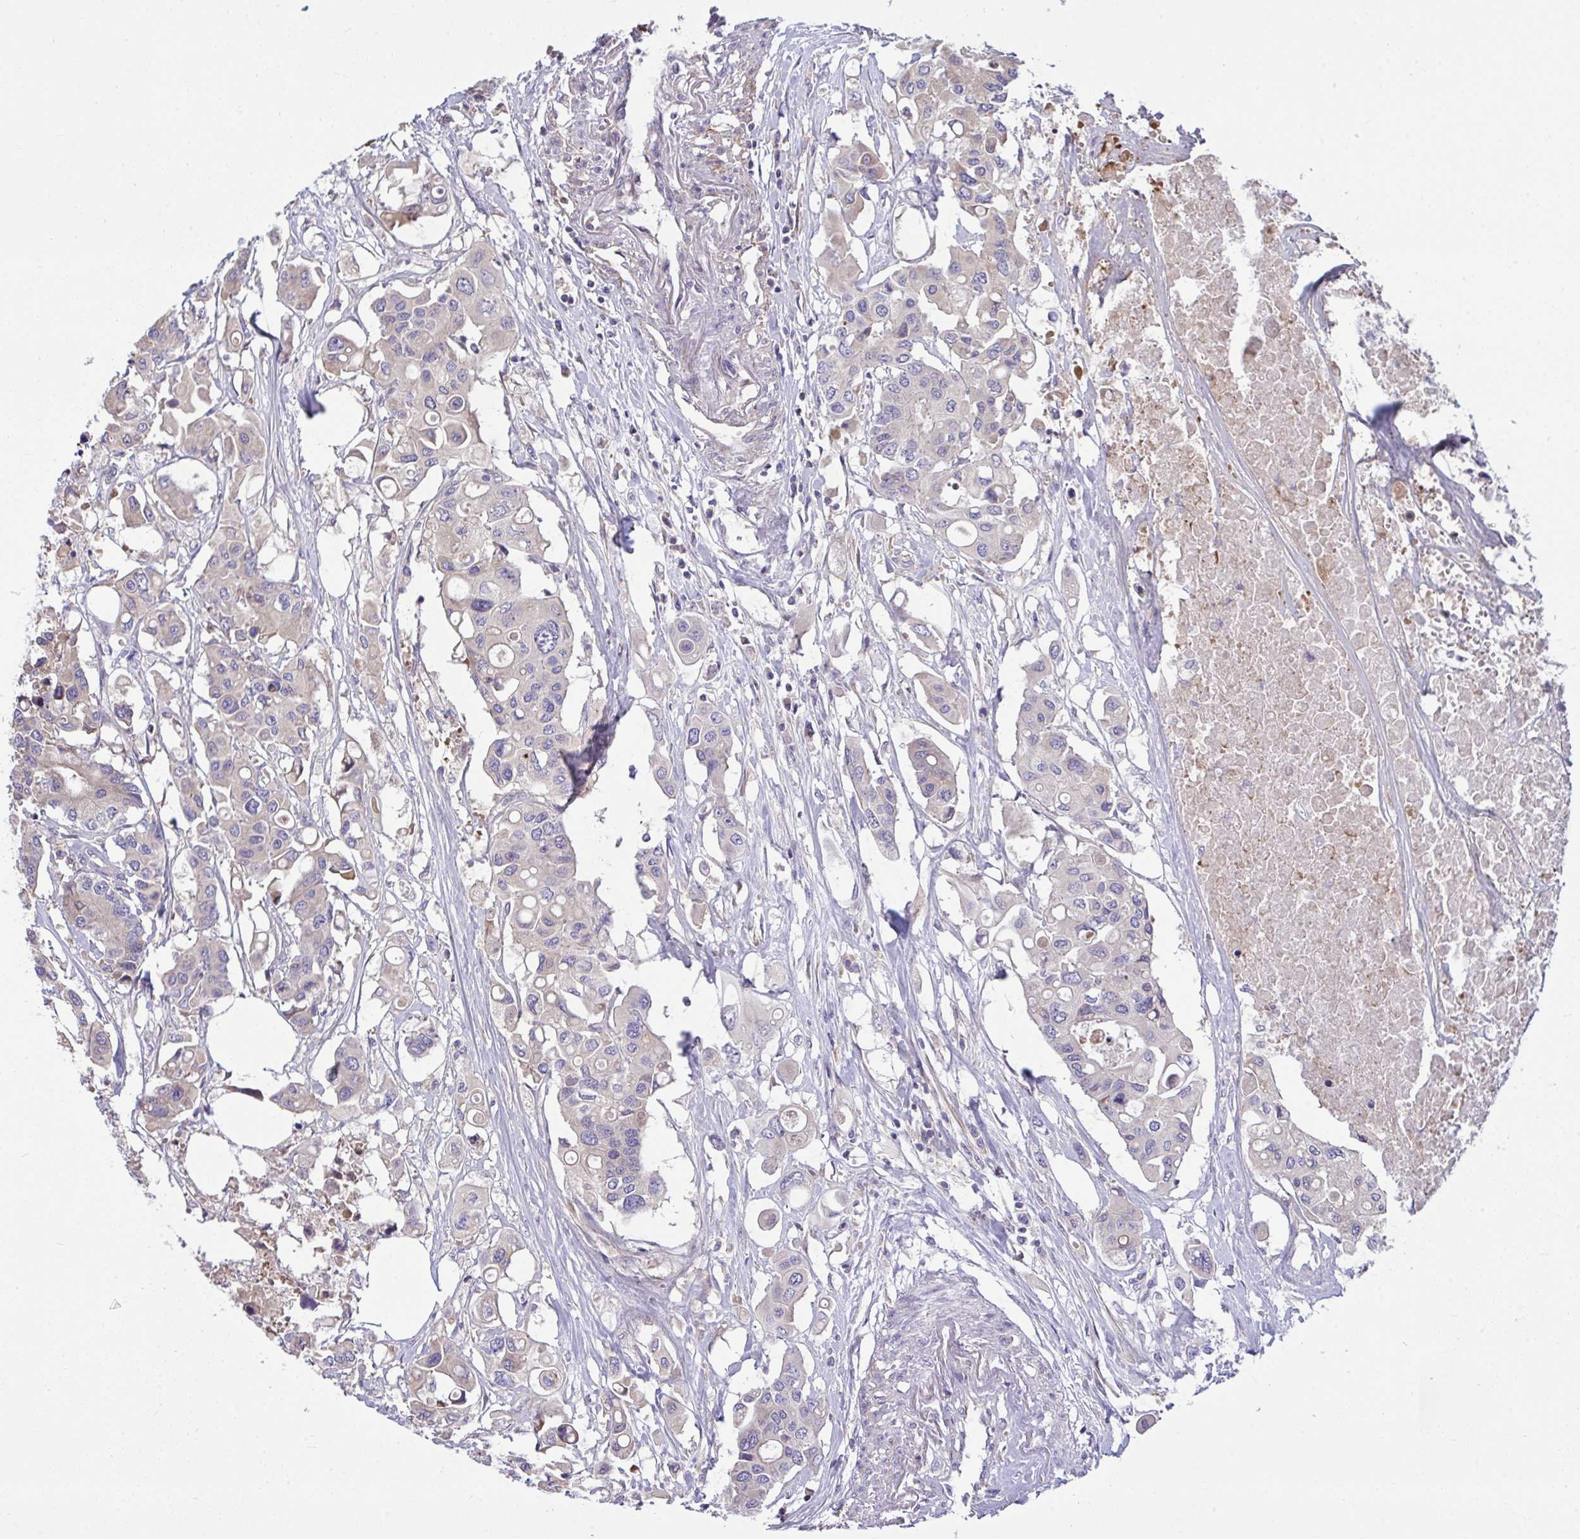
{"staining": {"intensity": "negative", "quantity": "none", "location": "none"}, "tissue": "colorectal cancer", "cell_type": "Tumor cells", "image_type": "cancer", "snomed": [{"axis": "morphology", "description": "Adenocarcinoma, NOS"}, {"axis": "topography", "description": "Colon"}], "caption": "IHC micrograph of neoplastic tissue: human colorectal adenocarcinoma stained with DAB shows no significant protein staining in tumor cells.", "gene": "GRB14", "patient": {"sex": "male", "age": 77}}